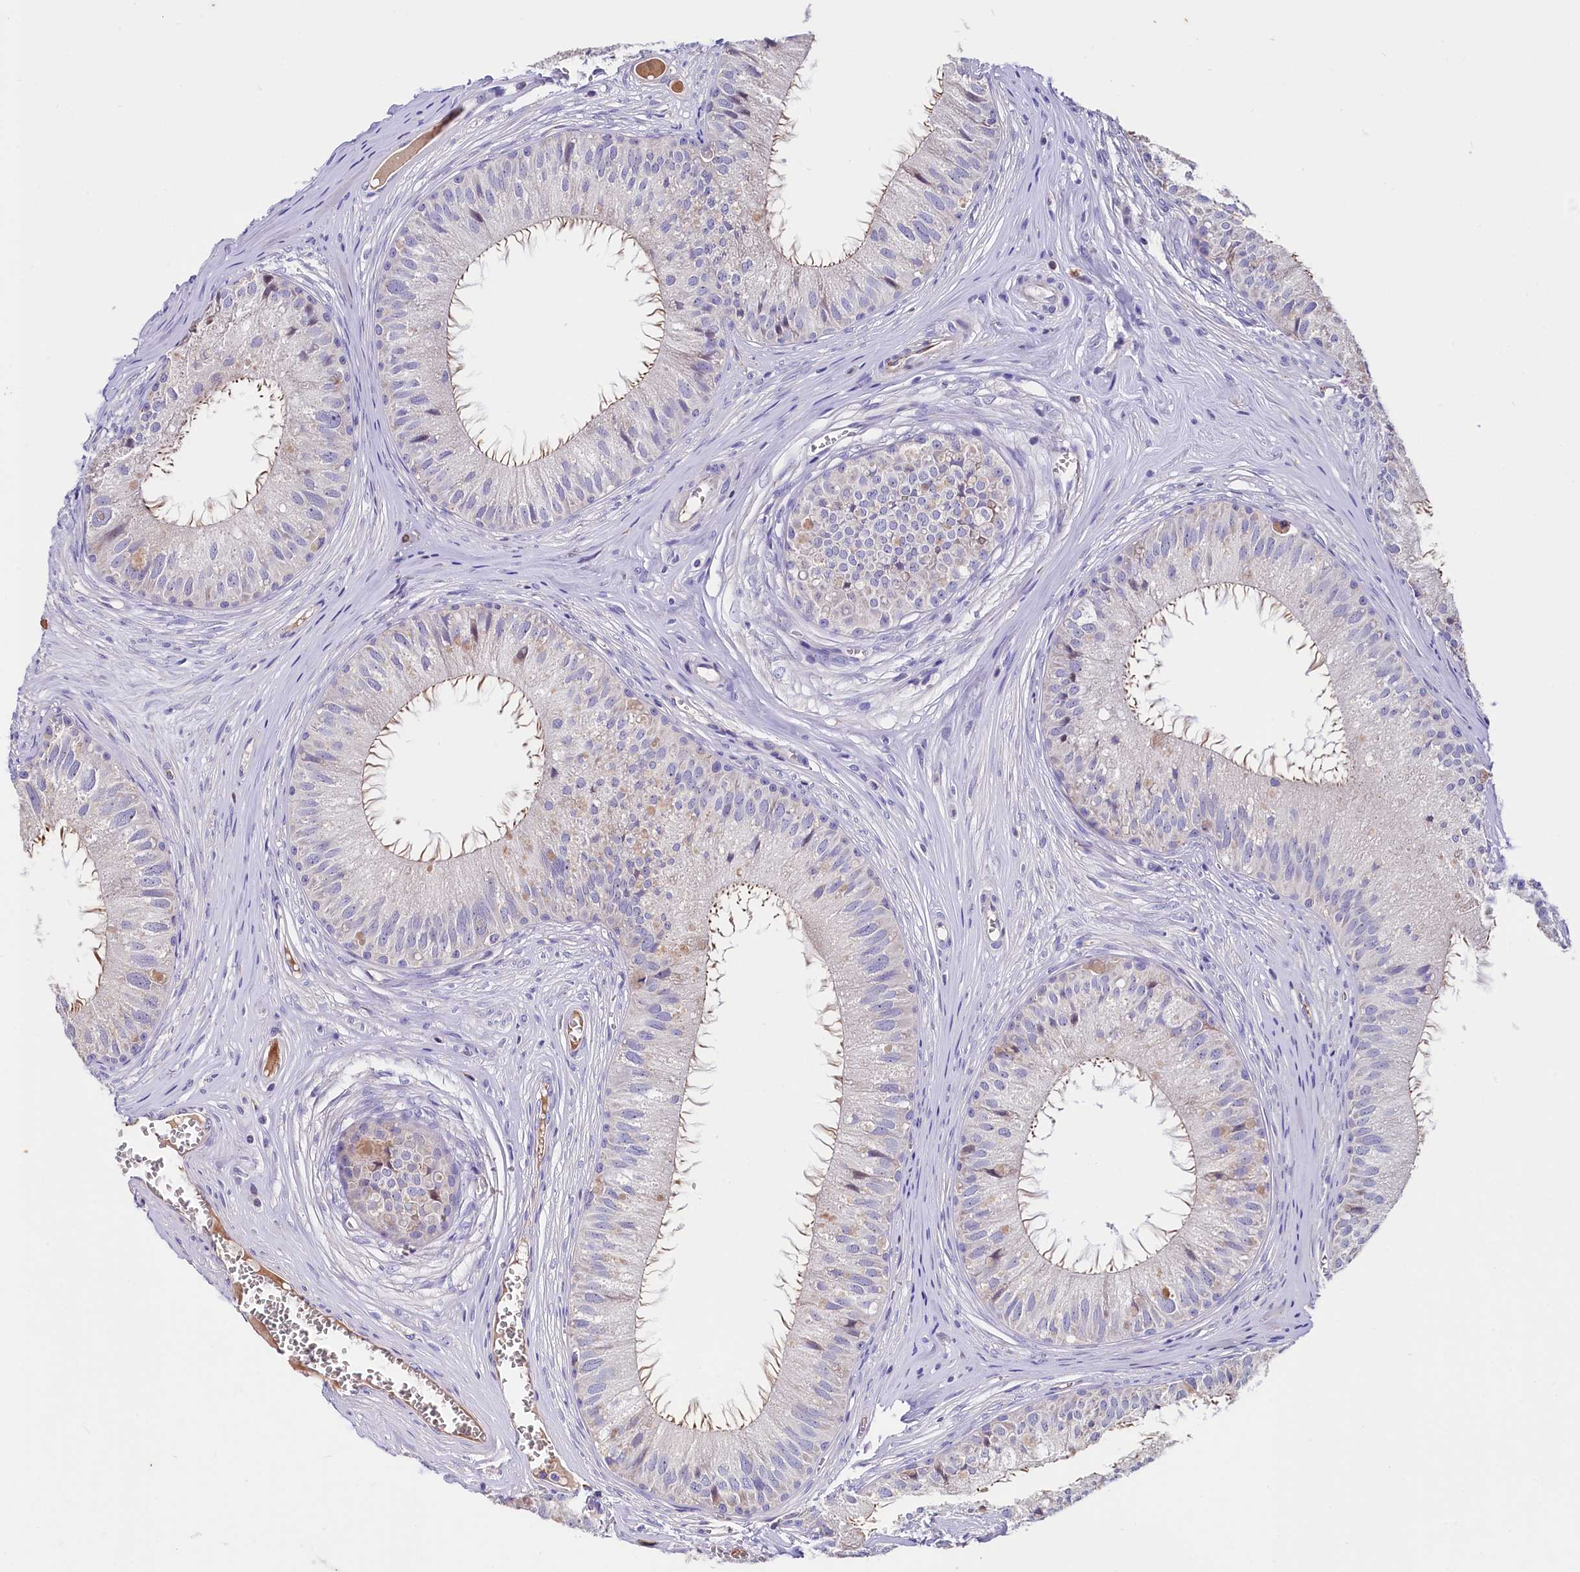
{"staining": {"intensity": "negative", "quantity": "none", "location": "none"}, "tissue": "epididymis", "cell_type": "Glandular cells", "image_type": "normal", "snomed": [{"axis": "morphology", "description": "Normal tissue, NOS"}, {"axis": "topography", "description": "Epididymis"}], "caption": "A photomicrograph of epididymis stained for a protein displays no brown staining in glandular cells. (DAB (3,3'-diaminobenzidine) immunohistochemistry (IHC) with hematoxylin counter stain).", "gene": "RPUSD3", "patient": {"sex": "male", "age": 36}}